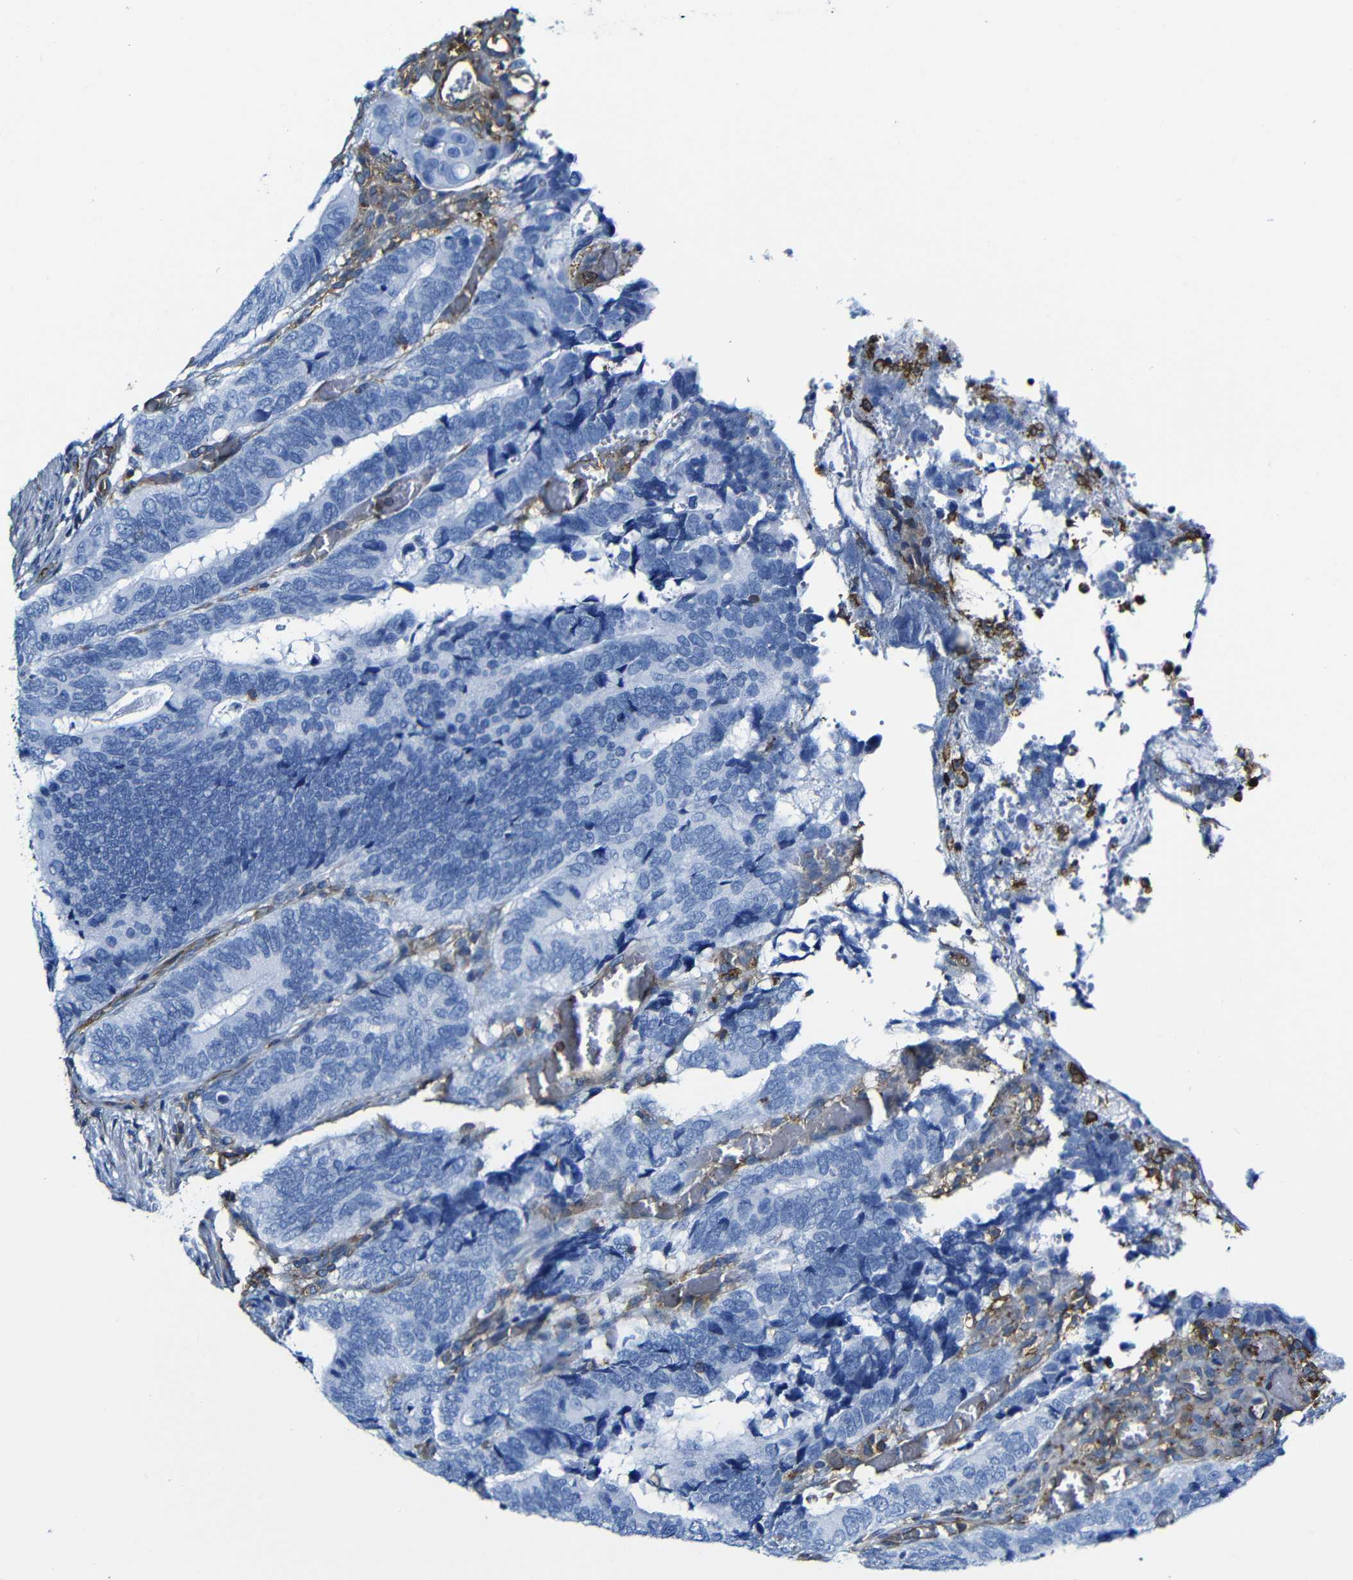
{"staining": {"intensity": "negative", "quantity": "none", "location": "none"}, "tissue": "colorectal cancer", "cell_type": "Tumor cells", "image_type": "cancer", "snomed": [{"axis": "morphology", "description": "Adenocarcinoma, NOS"}, {"axis": "topography", "description": "Colon"}], "caption": "Tumor cells show no significant protein expression in colorectal adenocarcinoma.", "gene": "MSN", "patient": {"sex": "male", "age": 72}}